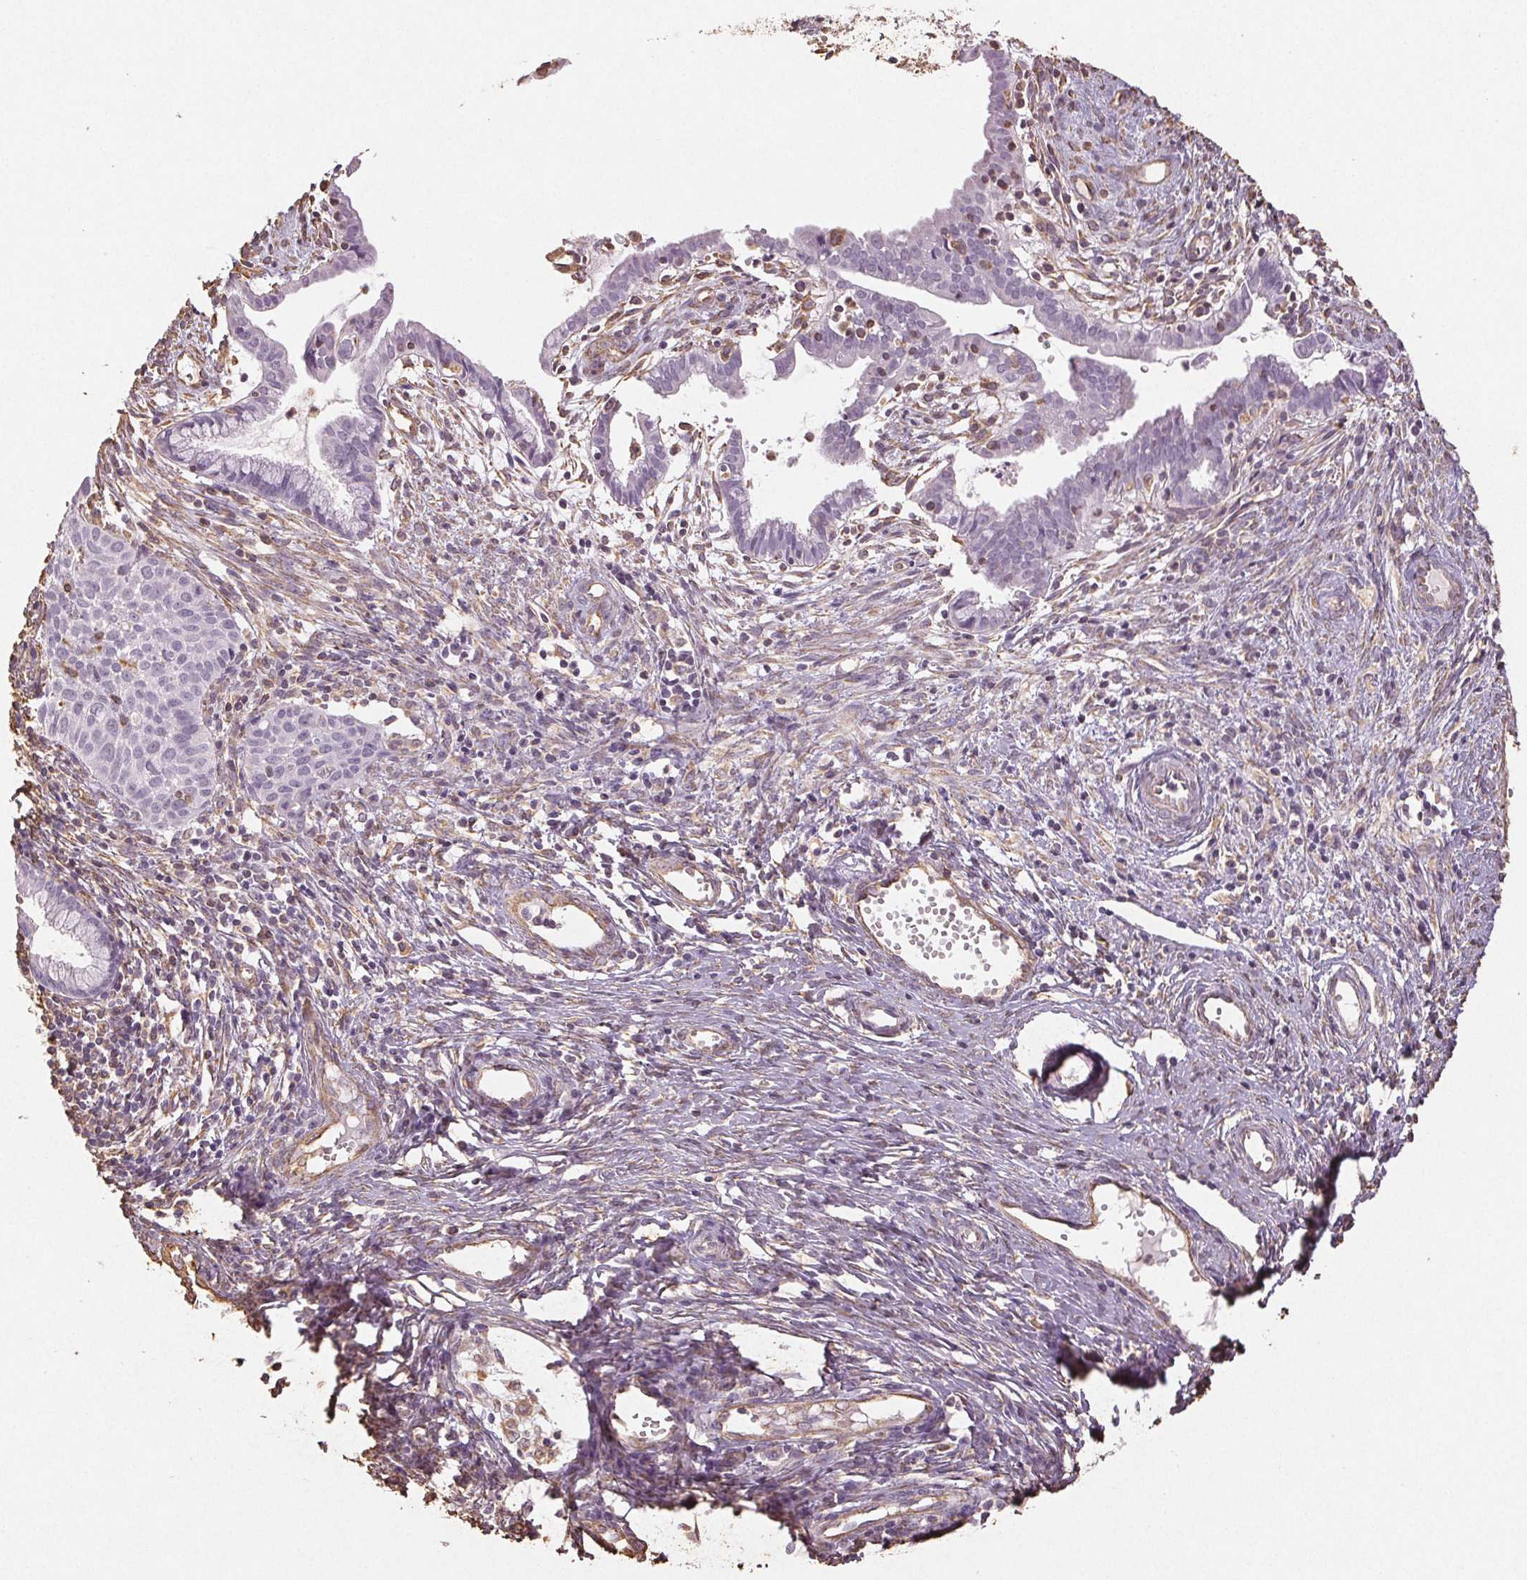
{"staining": {"intensity": "negative", "quantity": "none", "location": "none"}, "tissue": "cervical cancer", "cell_type": "Tumor cells", "image_type": "cancer", "snomed": [{"axis": "morphology", "description": "Squamous cell carcinoma, NOS"}, {"axis": "topography", "description": "Cervix"}], "caption": "An immunohistochemistry micrograph of squamous cell carcinoma (cervical) is shown. There is no staining in tumor cells of squamous cell carcinoma (cervical).", "gene": "COL7A1", "patient": {"sex": "female", "age": 38}}